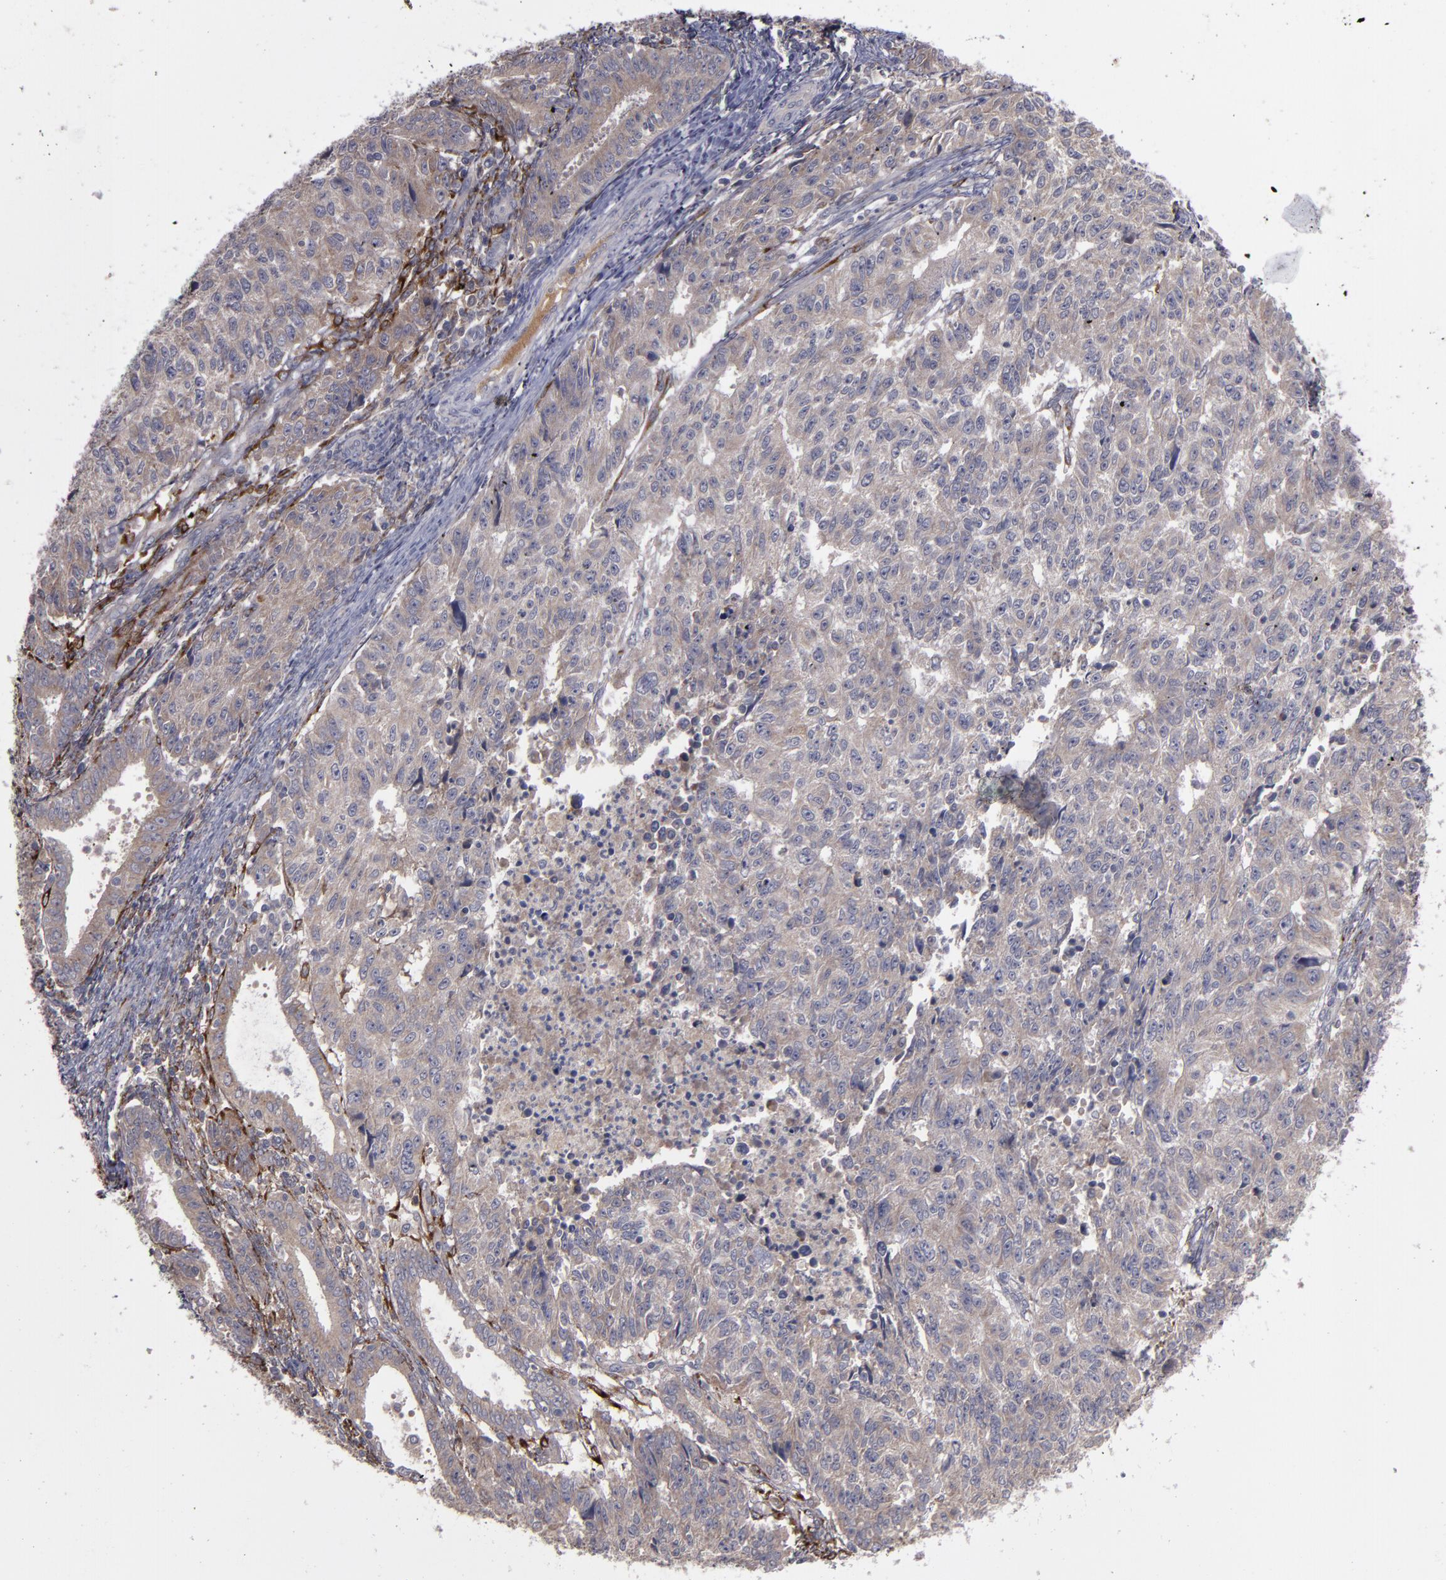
{"staining": {"intensity": "weak", "quantity": ">75%", "location": "cytoplasmic/membranous"}, "tissue": "endometrial cancer", "cell_type": "Tumor cells", "image_type": "cancer", "snomed": [{"axis": "morphology", "description": "Adenocarcinoma, NOS"}, {"axis": "topography", "description": "Endometrium"}], "caption": "The micrograph shows staining of endometrial adenocarcinoma, revealing weak cytoplasmic/membranous protein expression (brown color) within tumor cells. The staining was performed using DAB (3,3'-diaminobenzidine) to visualize the protein expression in brown, while the nuclei were stained in blue with hematoxylin (Magnification: 20x).", "gene": "MMP11", "patient": {"sex": "female", "age": 42}}